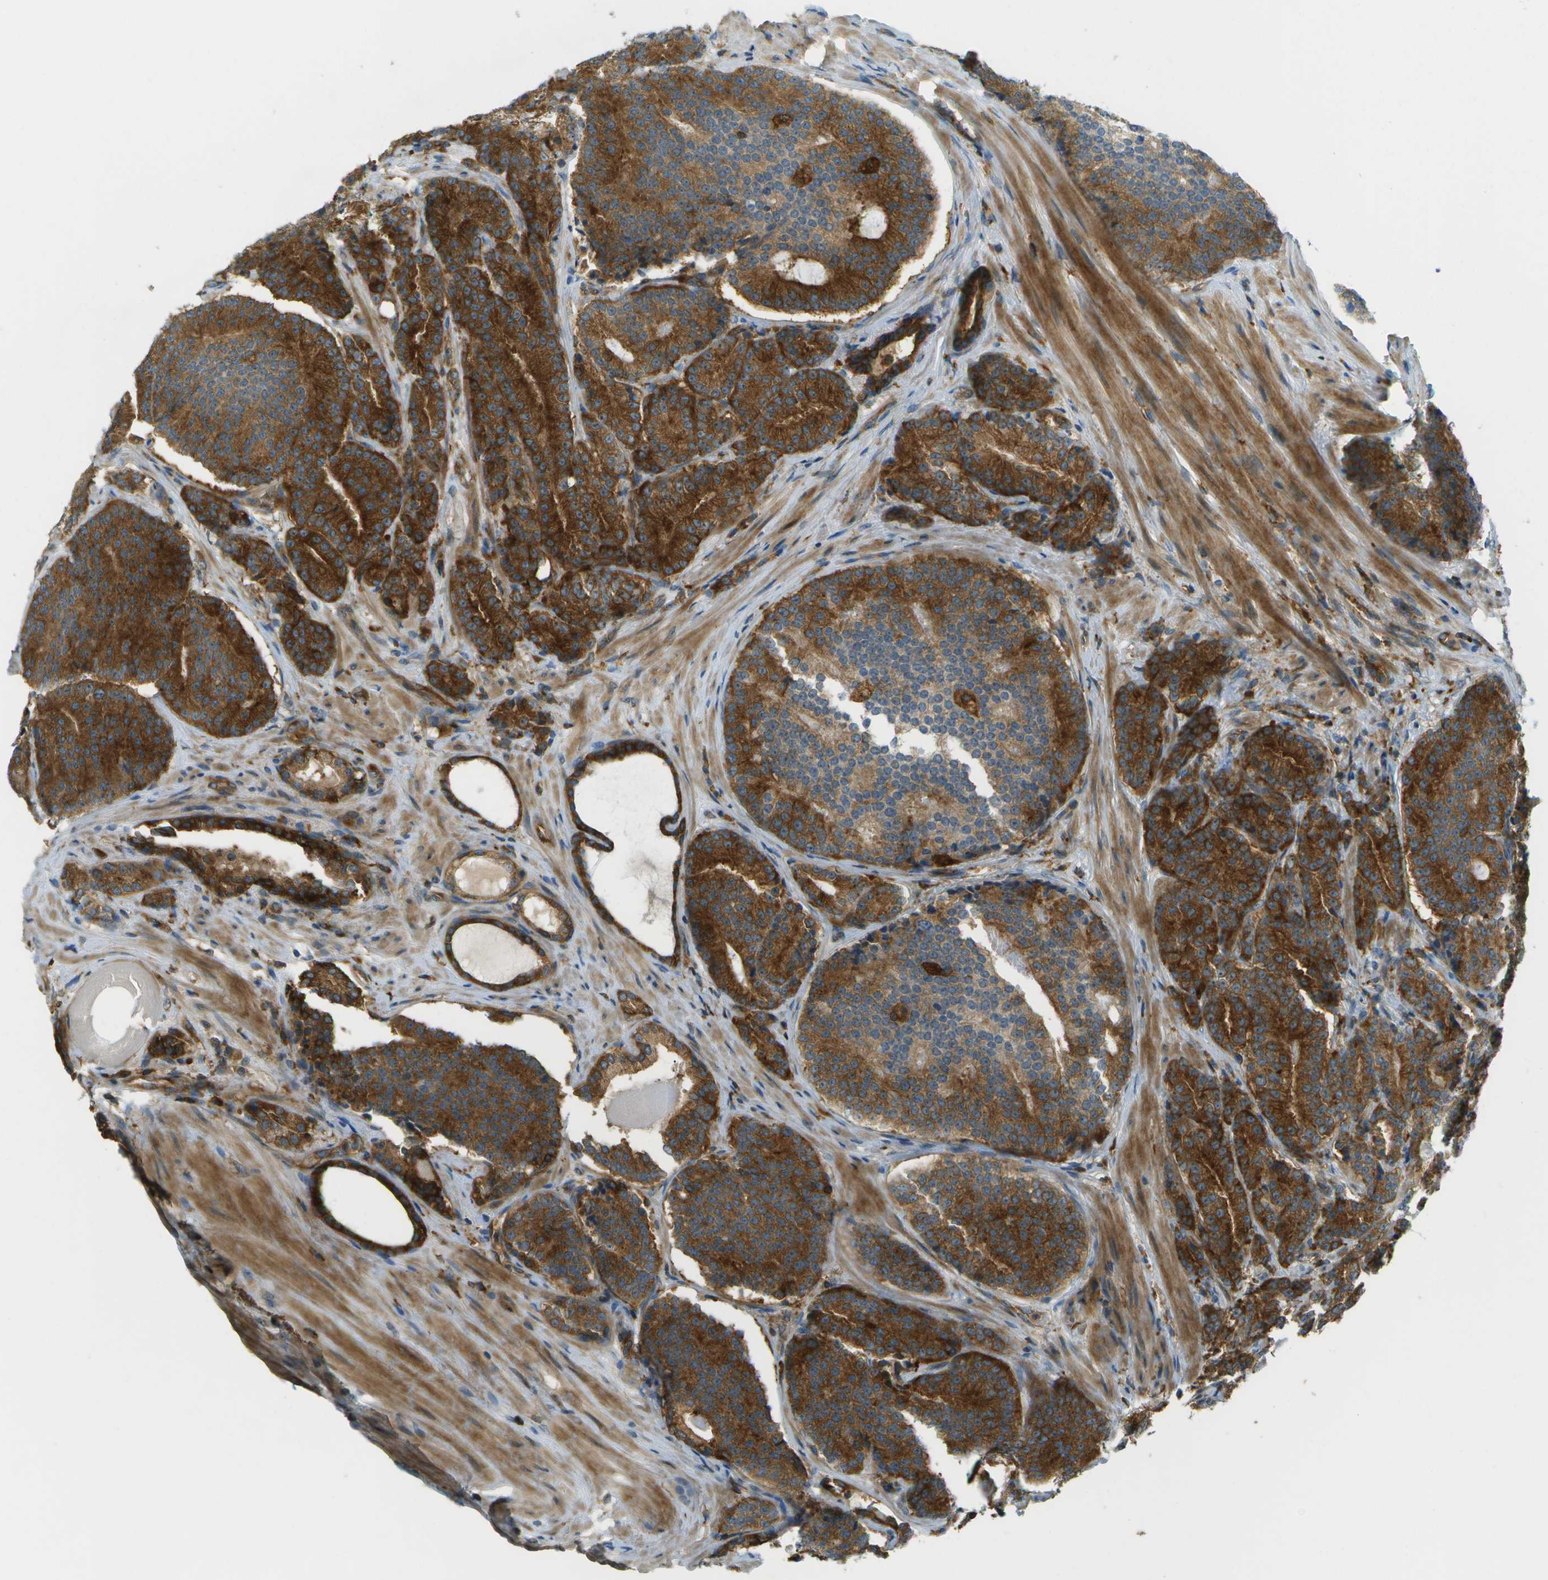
{"staining": {"intensity": "strong", "quantity": ">75%", "location": "cytoplasmic/membranous"}, "tissue": "prostate cancer", "cell_type": "Tumor cells", "image_type": "cancer", "snomed": [{"axis": "morphology", "description": "Adenocarcinoma, High grade"}, {"axis": "topography", "description": "Prostate"}], "caption": "Immunohistochemical staining of human prostate adenocarcinoma (high-grade) displays strong cytoplasmic/membranous protein expression in approximately >75% of tumor cells. The protein of interest is stained brown, and the nuclei are stained in blue (DAB IHC with brightfield microscopy, high magnification).", "gene": "TMTC1", "patient": {"sex": "male", "age": 61}}